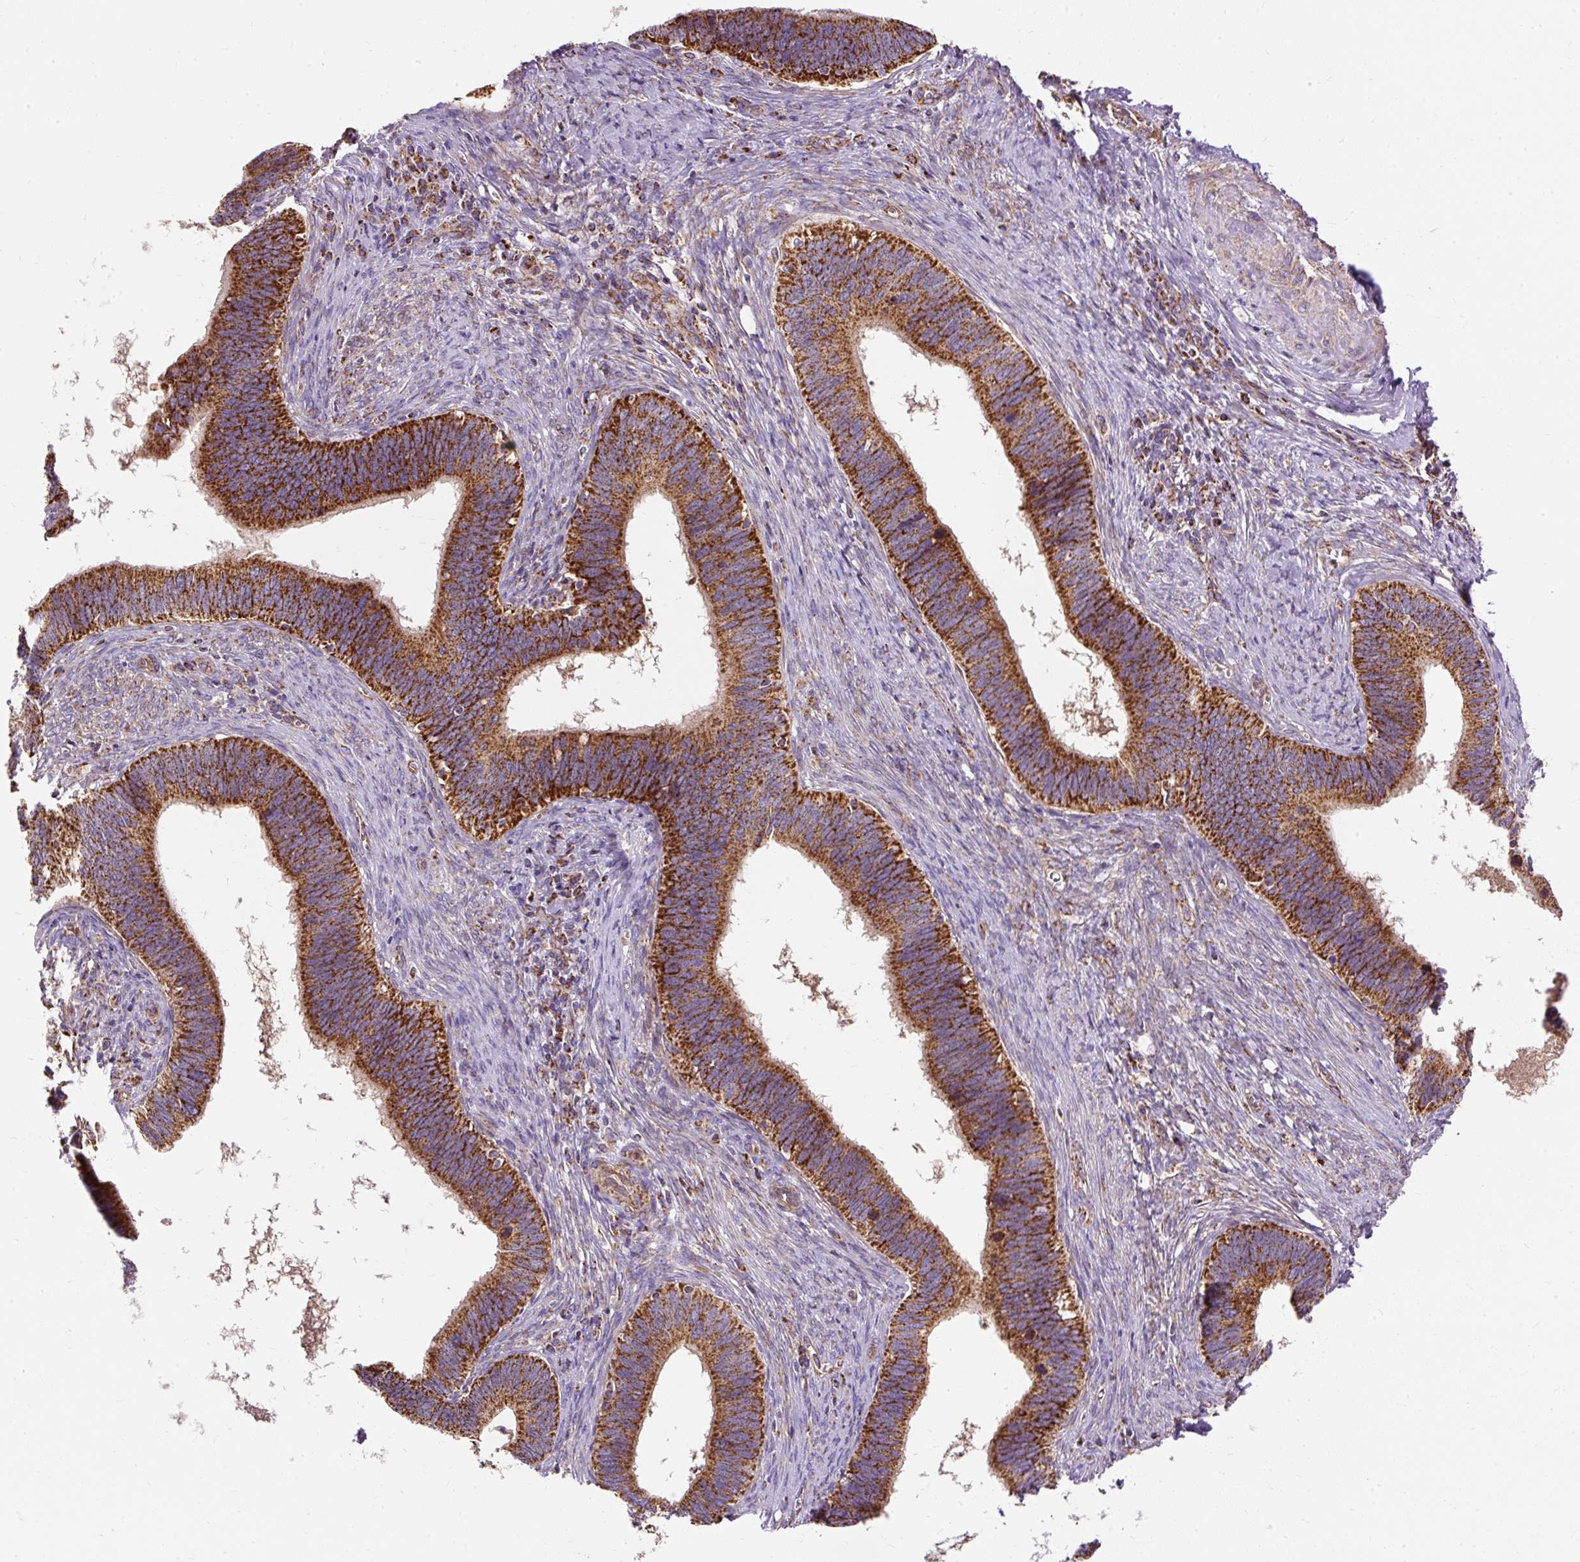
{"staining": {"intensity": "strong", "quantity": ">75%", "location": "cytoplasmic/membranous"}, "tissue": "cervical cancer", "cell_type": "Tumor cells", "image_type": "cancer", "snomed": [{"axis": "morphology", "description": "Adenocarcinoma, NOS"}, {"axis": "topography", "description": "Cervix"}], "caption": "High-magnification brightfield microscopy of cervical cancer (adenocarcinoma) stained with DAB (brown) and counterstained with hematoxylin (blue). tumor cells exhibit strong cytoplasmic/membranous staining is identified in about>75% of cells.", "gene": "CEP290", "patient": {"sex": "female", "age": 42}}